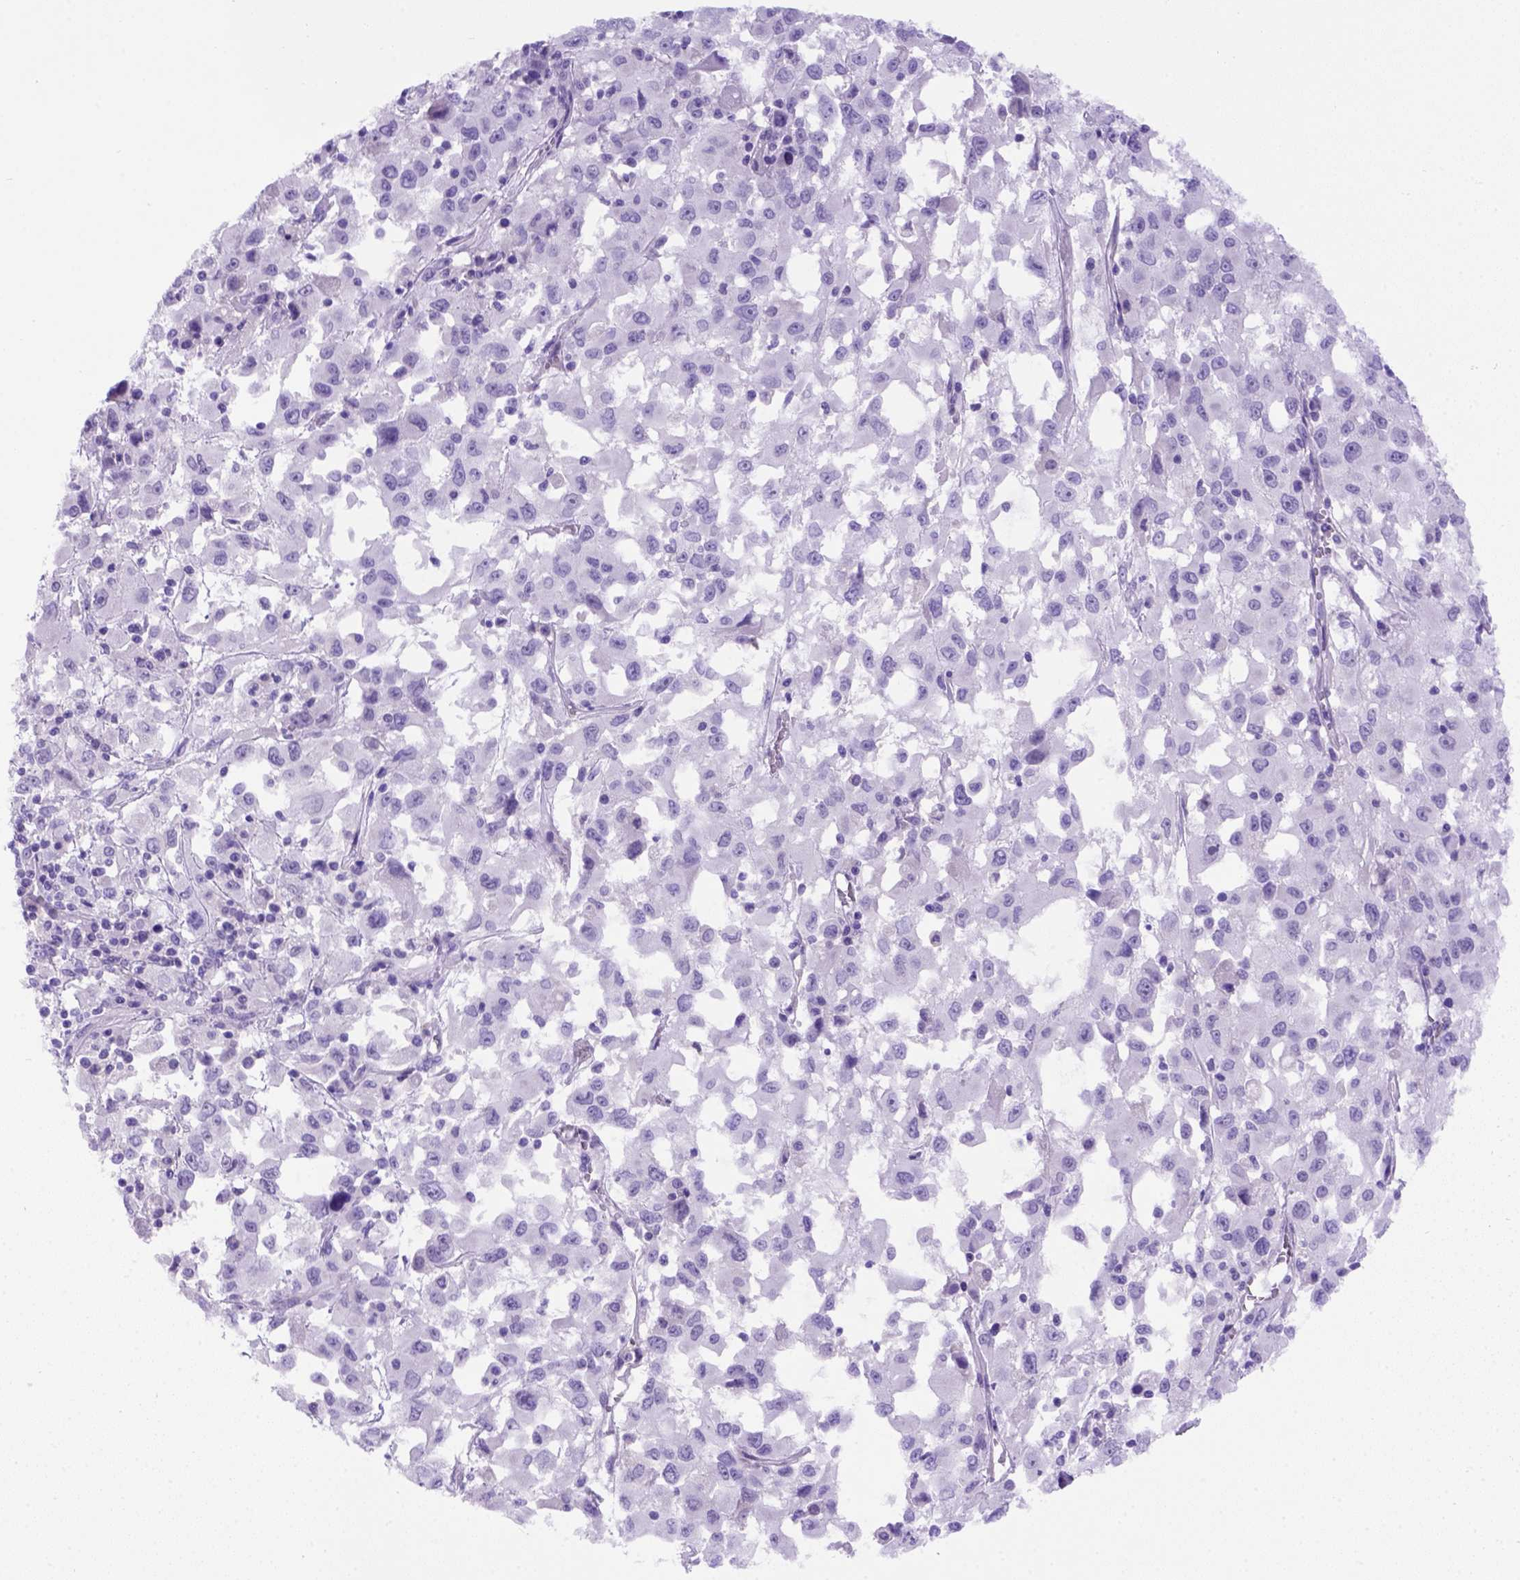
{"staining": {"intensity": "negative", "quantity": "none", "location": "none"}, "tissue": "melanoma", "cell_type": "Tumor cells", "image_type": "cancer", "snomed": [{"axis": "morphology", "description": "Malignant melanoma, Metastatic site"}, {"axis": "topography", "description": "Soft tissue"}], "caption": "DAB (3,3'-diaminobenzidine) immunohistochemical staining of melanoma exhibits no significant expression in tumor cells. (DAB (3,3'-diaminobenzidine) immunohistochemistry (IHC) visualized using brightfield microscopy, high magnification).", "gene": "FOXI1", "patient": {"sex": "male", "age": 50}}